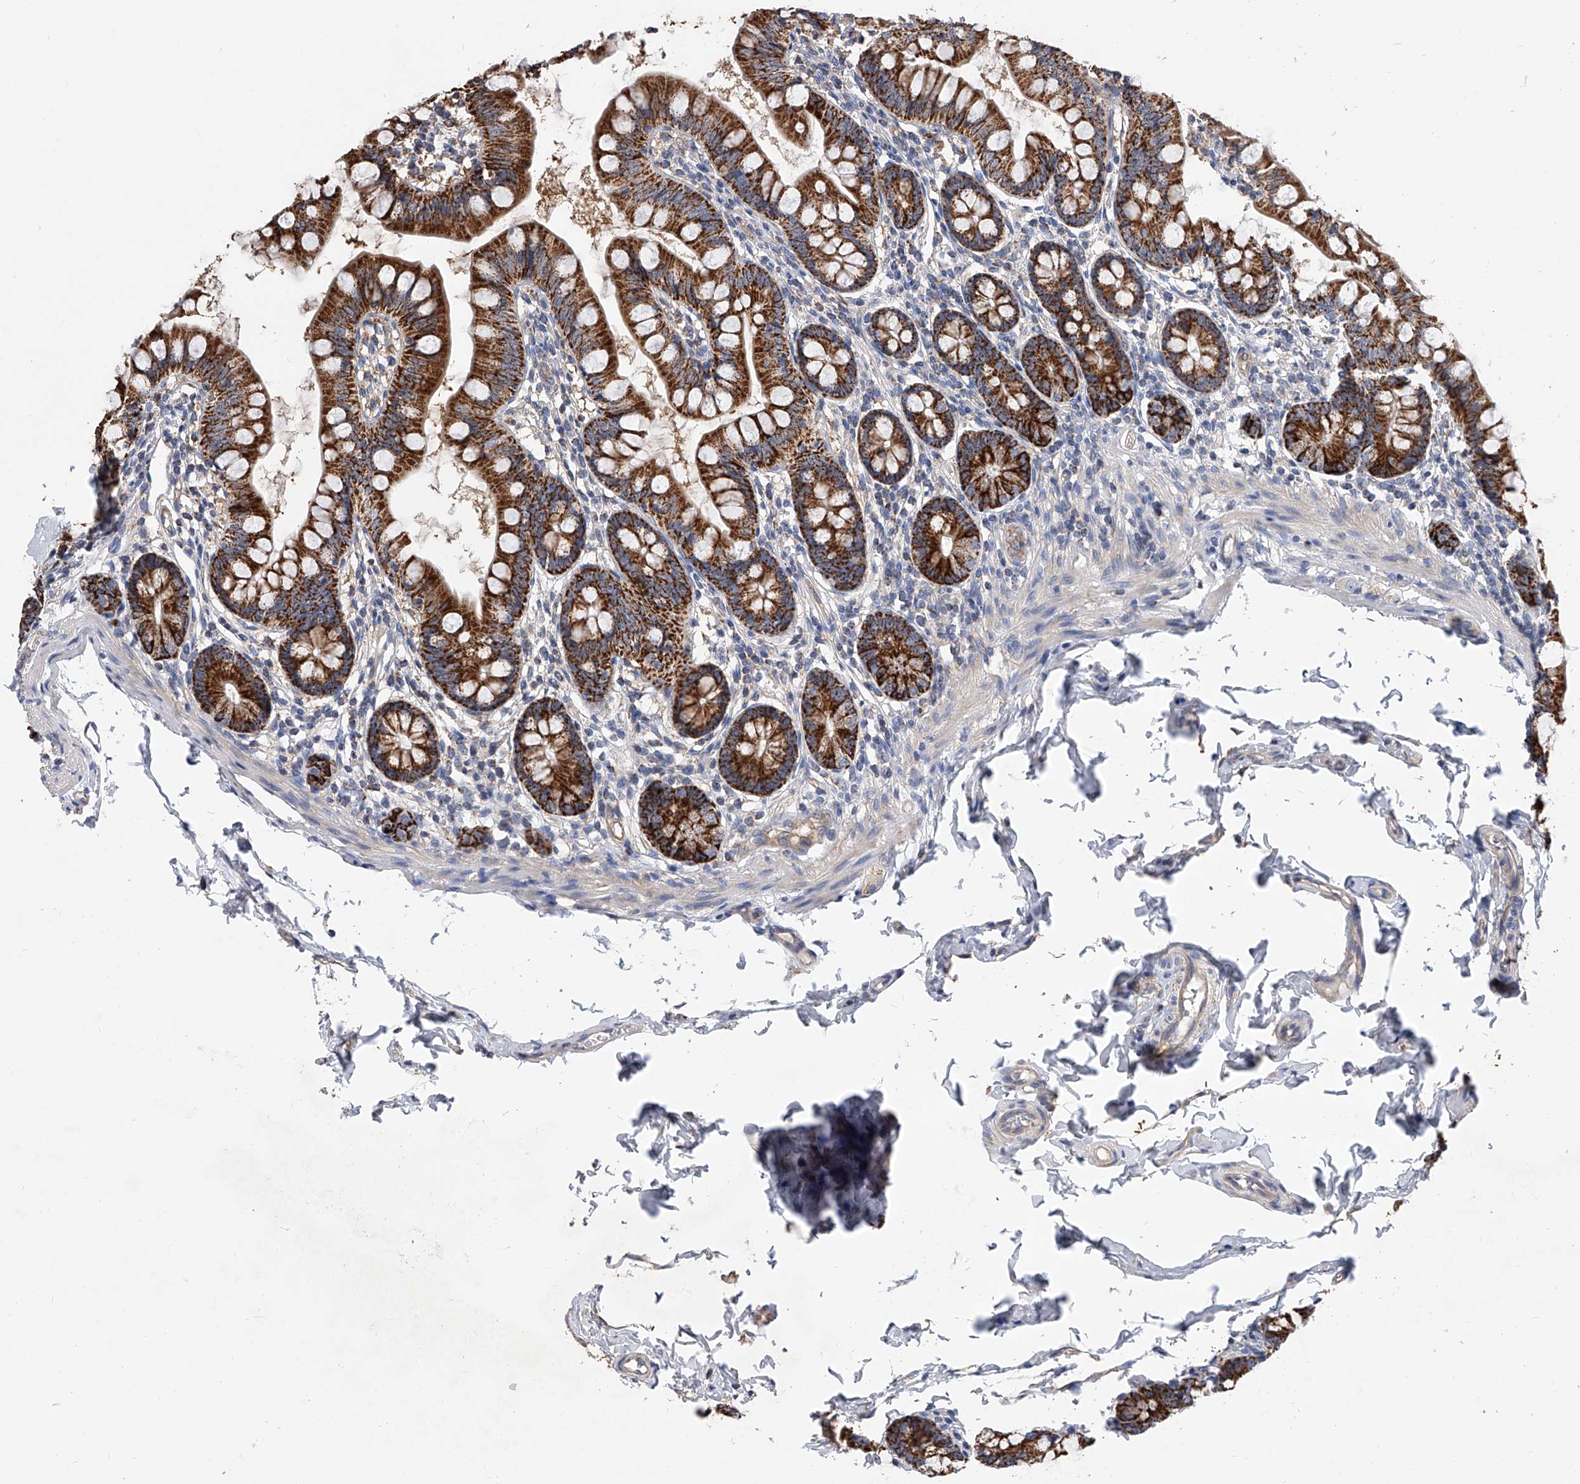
{"staining": {"intensity": "strong", "quantity": ">75%", "location": "cytoplasmic/membranous"}, "tissue": "small intestine", "cell_type": "Glandular cells", "image_type": "normal", "snomed": [{"axis": "morphology", "description": "Normal tissue, NOS"}, {"axis": "topography", "description": "Small intestine"}], "caption": "Approximately >75% of glandular cells in benign small intestine display strong cytoplasmic/membranous protein expression as visualized by brown immunohistochemical staining.", "gene": "PDSS2", "patient": {"sex": "male", "age": 7}}